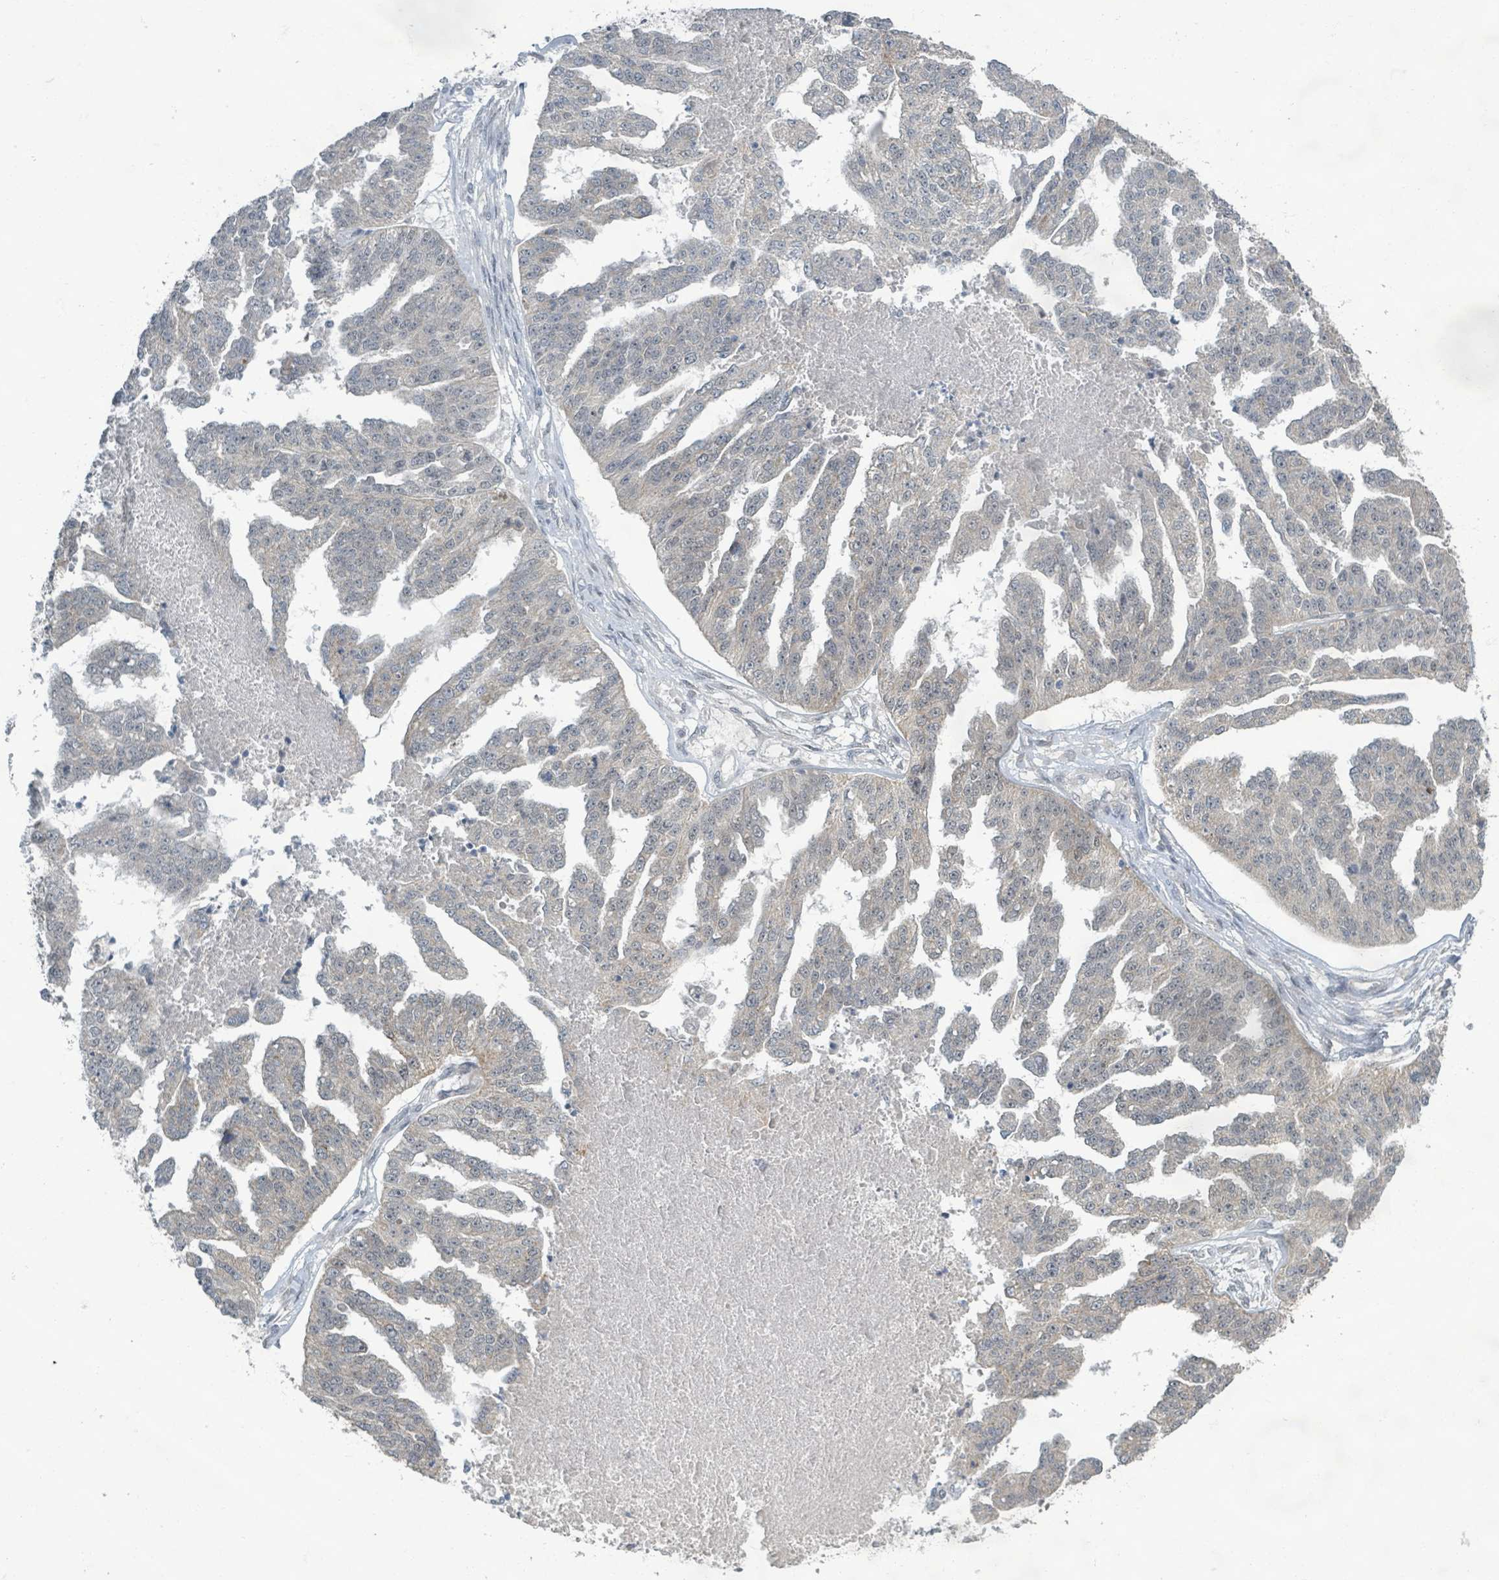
{"staining": {"intensity": "weak", "quantity": "25%-75%", "location": "cytoplasmic/membranous"}, "tissue": "ovarian cancer", "cell_type": "Tumor cells", "image_type": "cancer", "snomed": [{"axis": "morphology", "description": "Cystadenocarcinoma, serous, NOS"}, {"axis": "topography", "description": "Ovary"}], "caption": "An immunohistochemistry (IHC) histopathology image of tumor tissue is shown. Protein staining in brown shows weak cytoplasmic/membranous positivity in ovarian cancer within tumor cells. (DAB IHC with brightfield microscopy, high magnification).", "gene": "INTS15", "patient": {"sex": "female", "age": 58}}